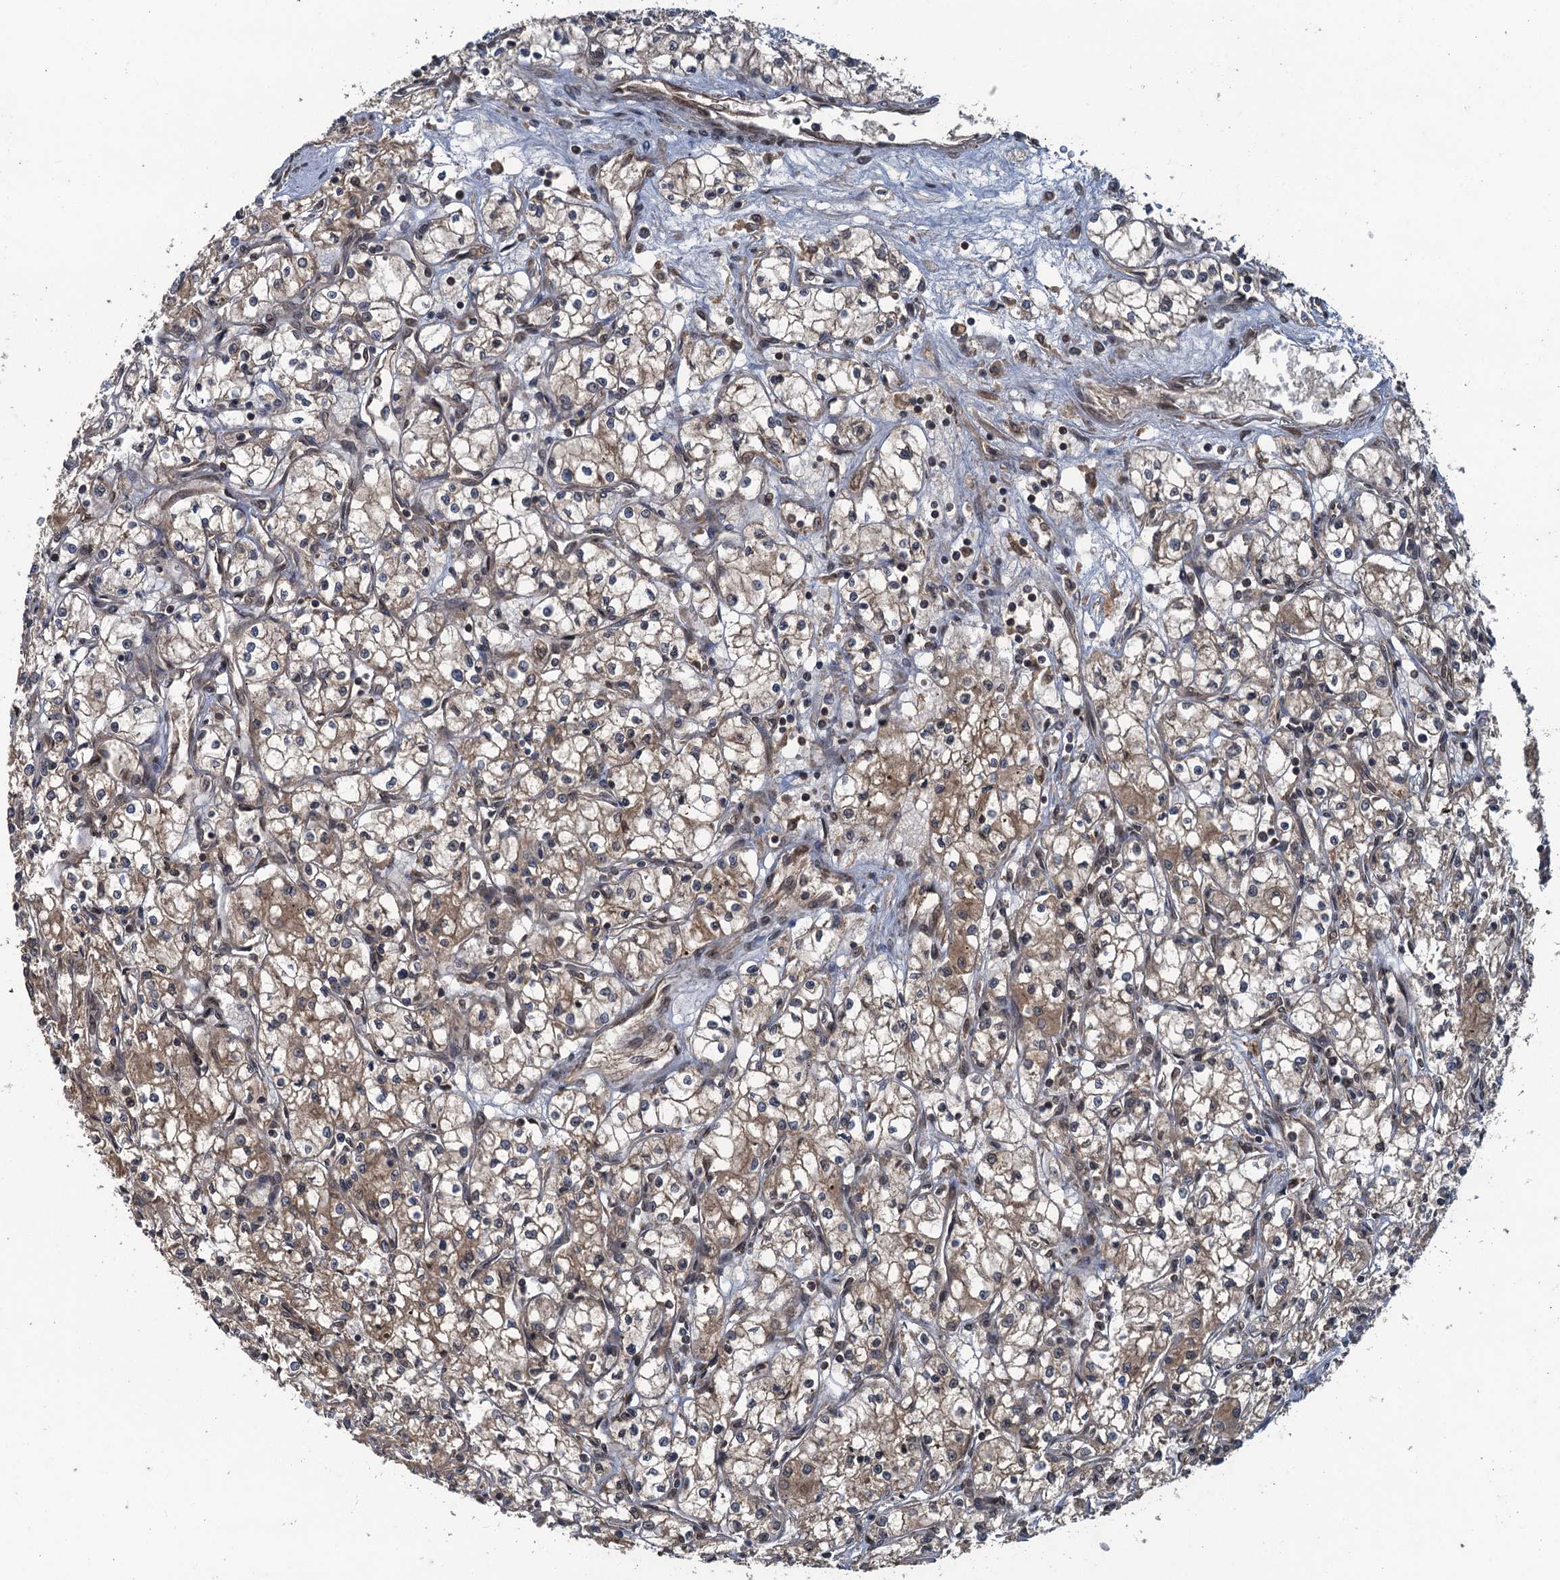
{"staining": {"intensity": "moderate", "quantity": "<25%", "location": "cytoplasmic/membranous"}, "tissue": "renal cancer", "cell_type": "Tumor cells", "image_type": "cancer", "snomed": [{"axis": "morphology", "description": "Adenocarcinoma, NOS"}, {"axis": "topography", "description": "Kidney"}], "caption": "The histopathology image reveals staining of renal adenocarcinoma, revealing moderate cytoplasmic/membranous protein positivity (brown color) within tumor cells. The protein is shown in brown color, while the nuclei are stained blue.", "gene": "GLE1", "patient": {"sex": "male", "age": 59}}